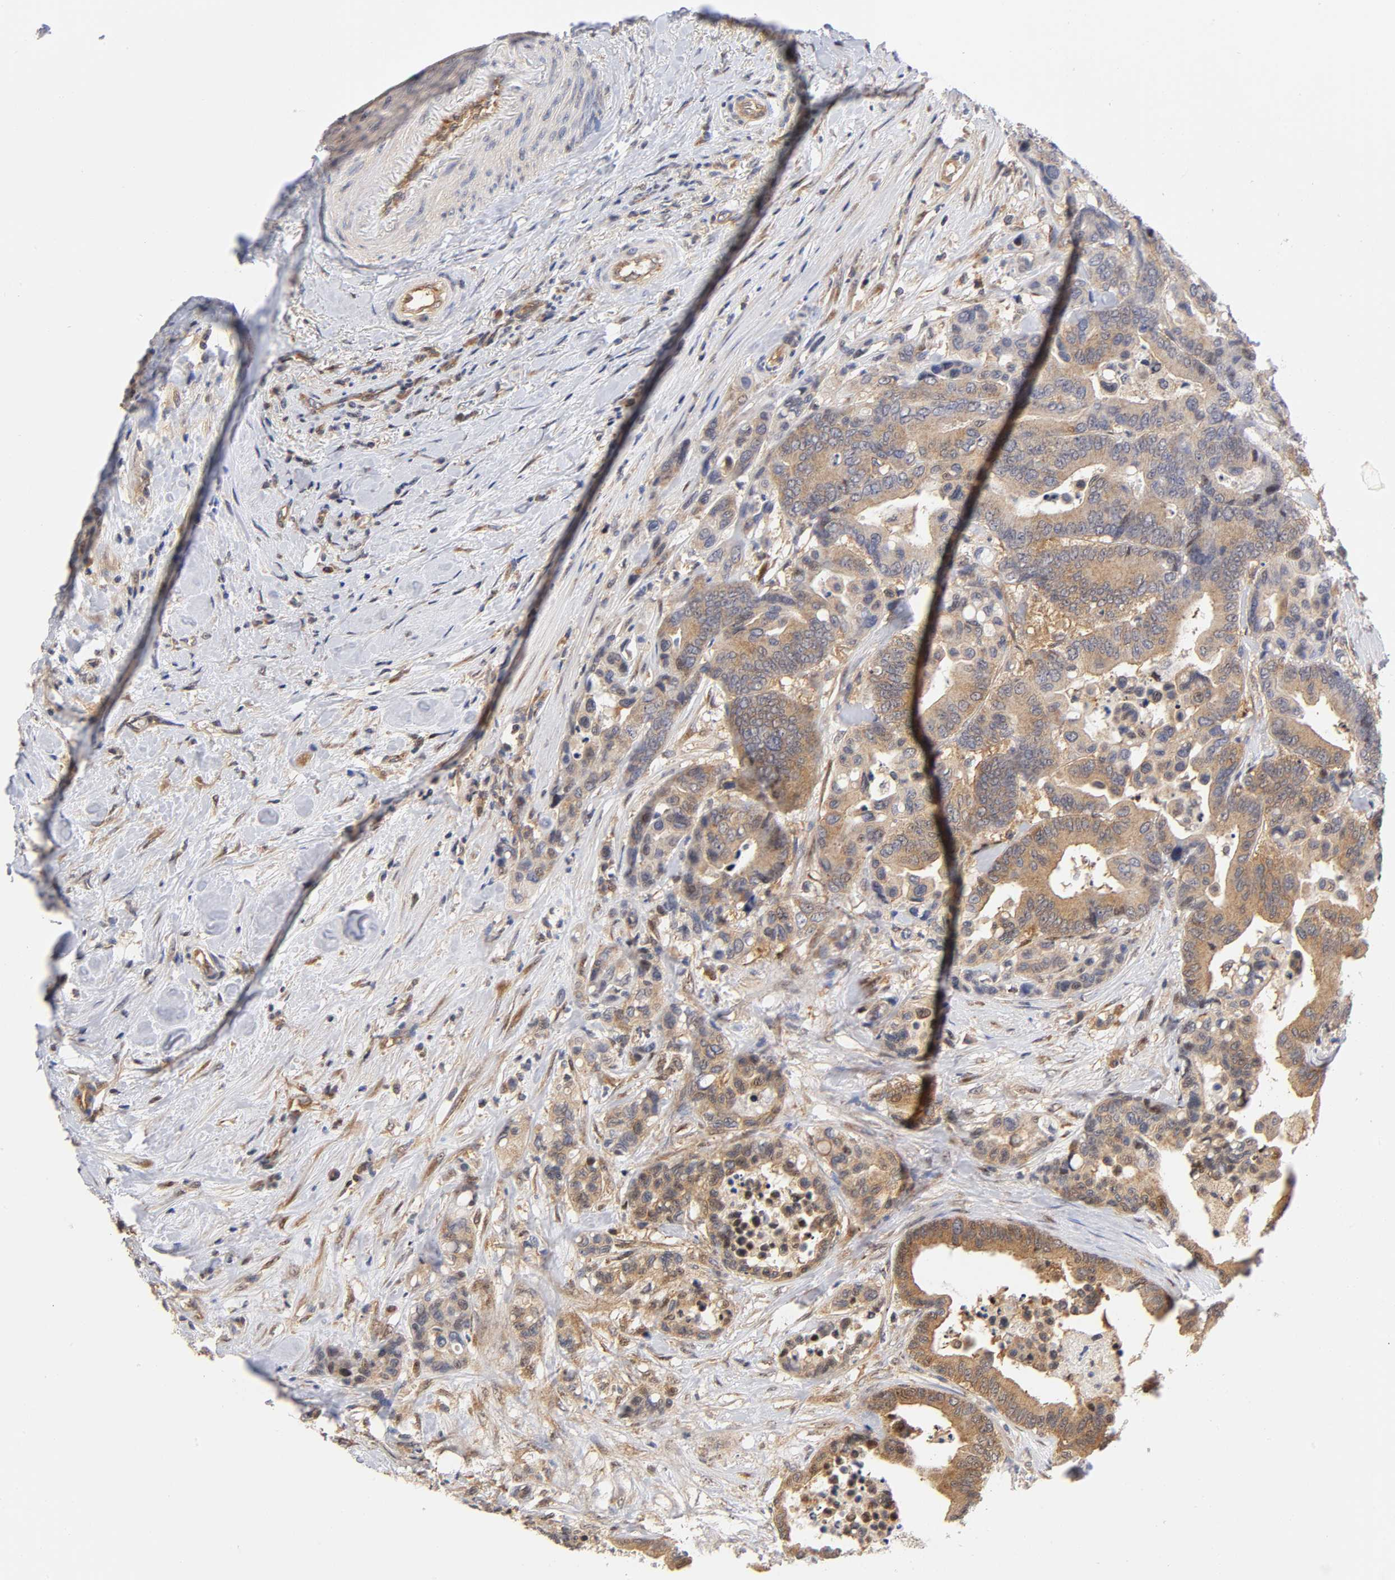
{"staining": {"intensity": "moderate", "quantity": ">75%", "location": "cytoplasmic/membranous"}, "tissue": "colorectal cancer", "cell_type": "Tumor cells", "image_type": "cancer", "snomed": [{"axis": "morphology", "description": "Adenocarcinoma, NOS"}, {"axis": "topography", "description": "Colon"}], "caption": "High-power microscopy captured an IHC photomicrograph of colorectal cancer, revealing moderate cytoplasmic/membranous positivity in approximately >75% of tumor cells.", "gene": "PAFAH1B1", "patient": {"sex": "male", "age": 82}}